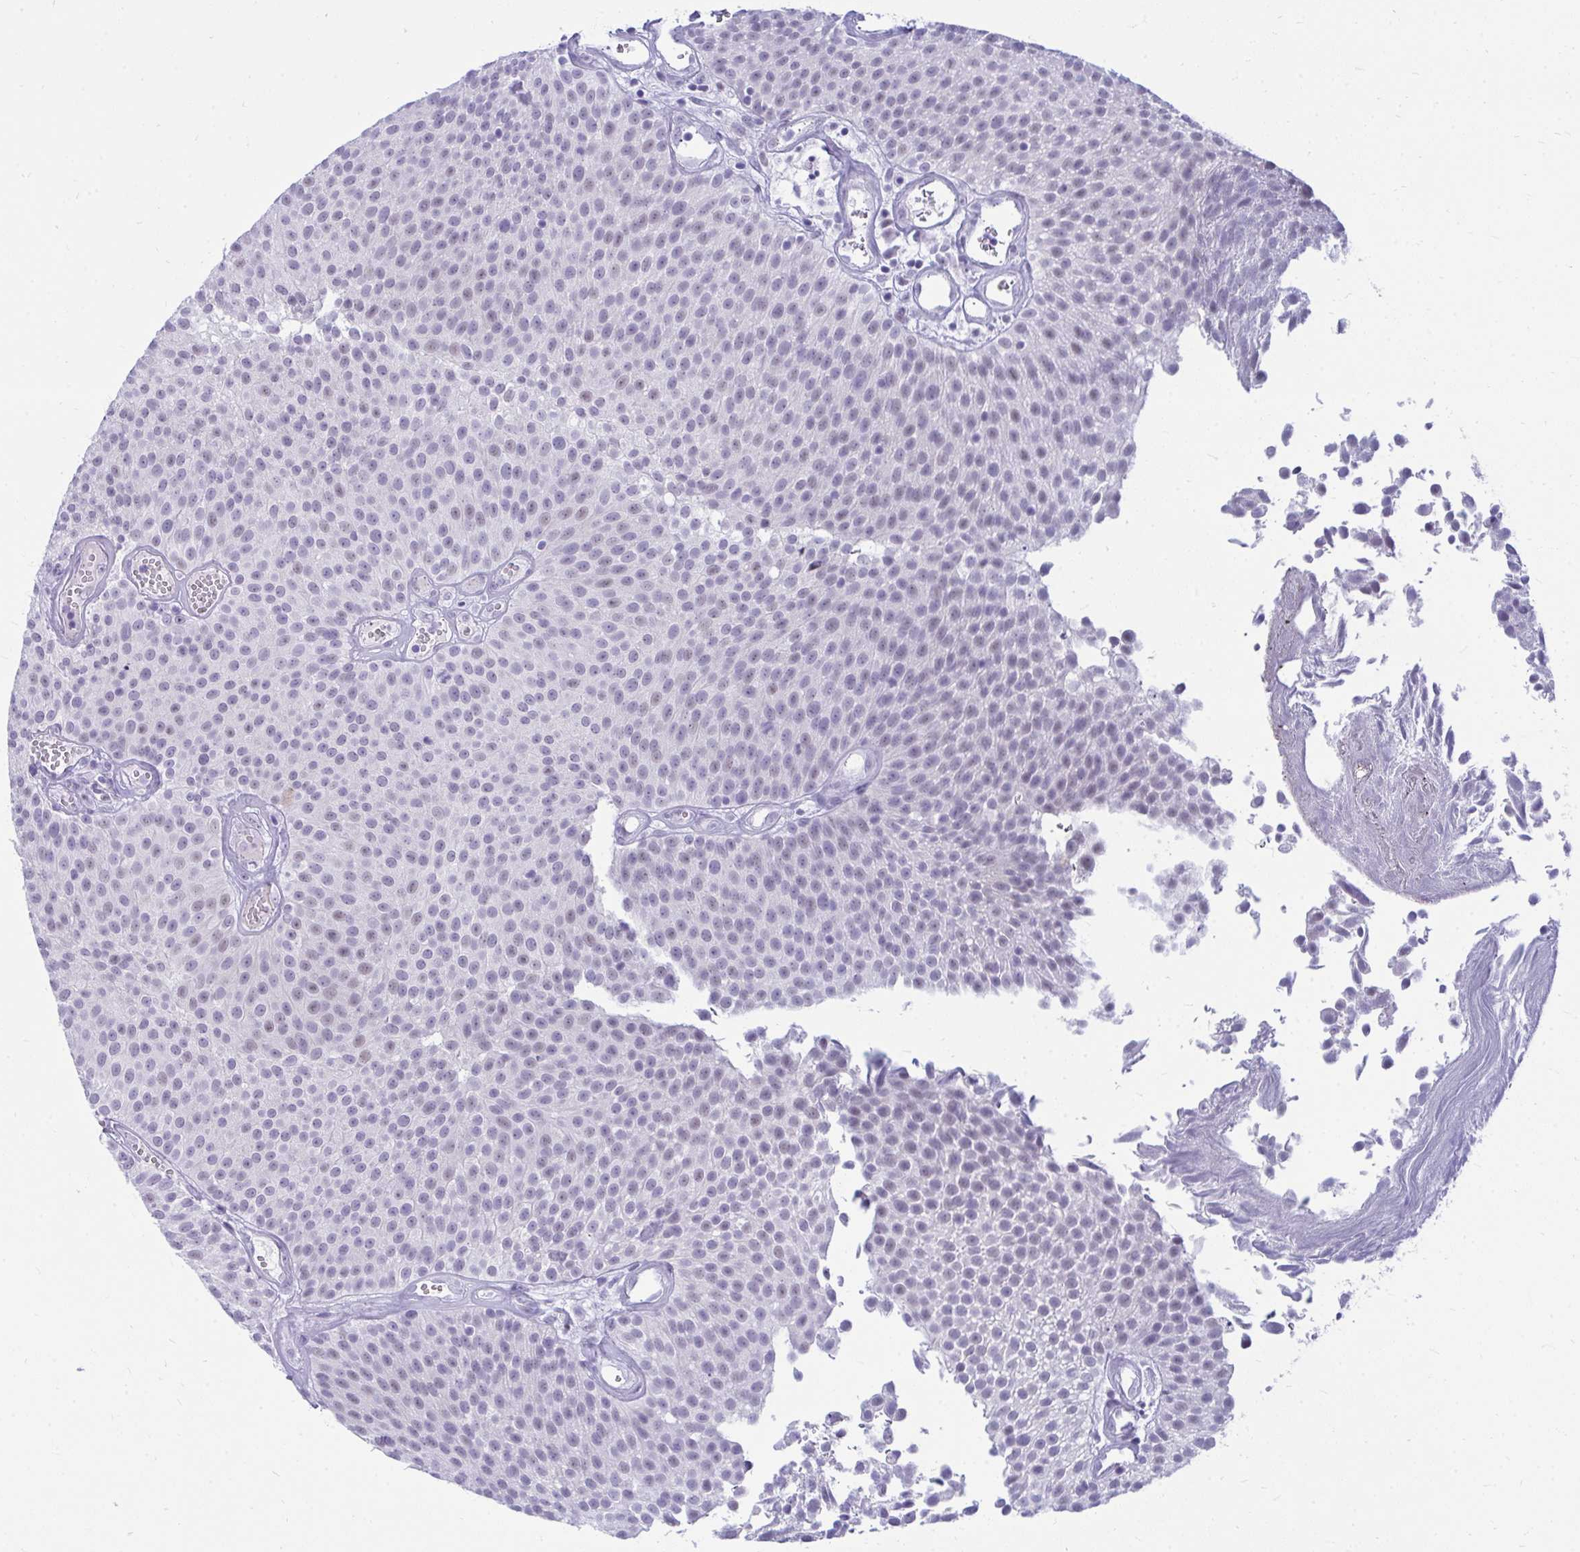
{"staining": {"intensity": "weak", "quantity": "<25%", "location": "nuclear"}, "tissue": "urothelial cancer", "cell_type": "Tumor cells", "image_type": "cancer", "snomed": [{"axis": "morphology", "description": "Urothelial carcinoma, Low grade"}, {"axis": "topography", "description": "Urinary bladder"}], "caption": "DAB (3,3'-diaminobenzidine) immunohistochemical staining of human urothelial cancer reveals no significant staining in tumor cells.", "gene": "OR5F1", "patient": {"sex": "female", "age": 79}}